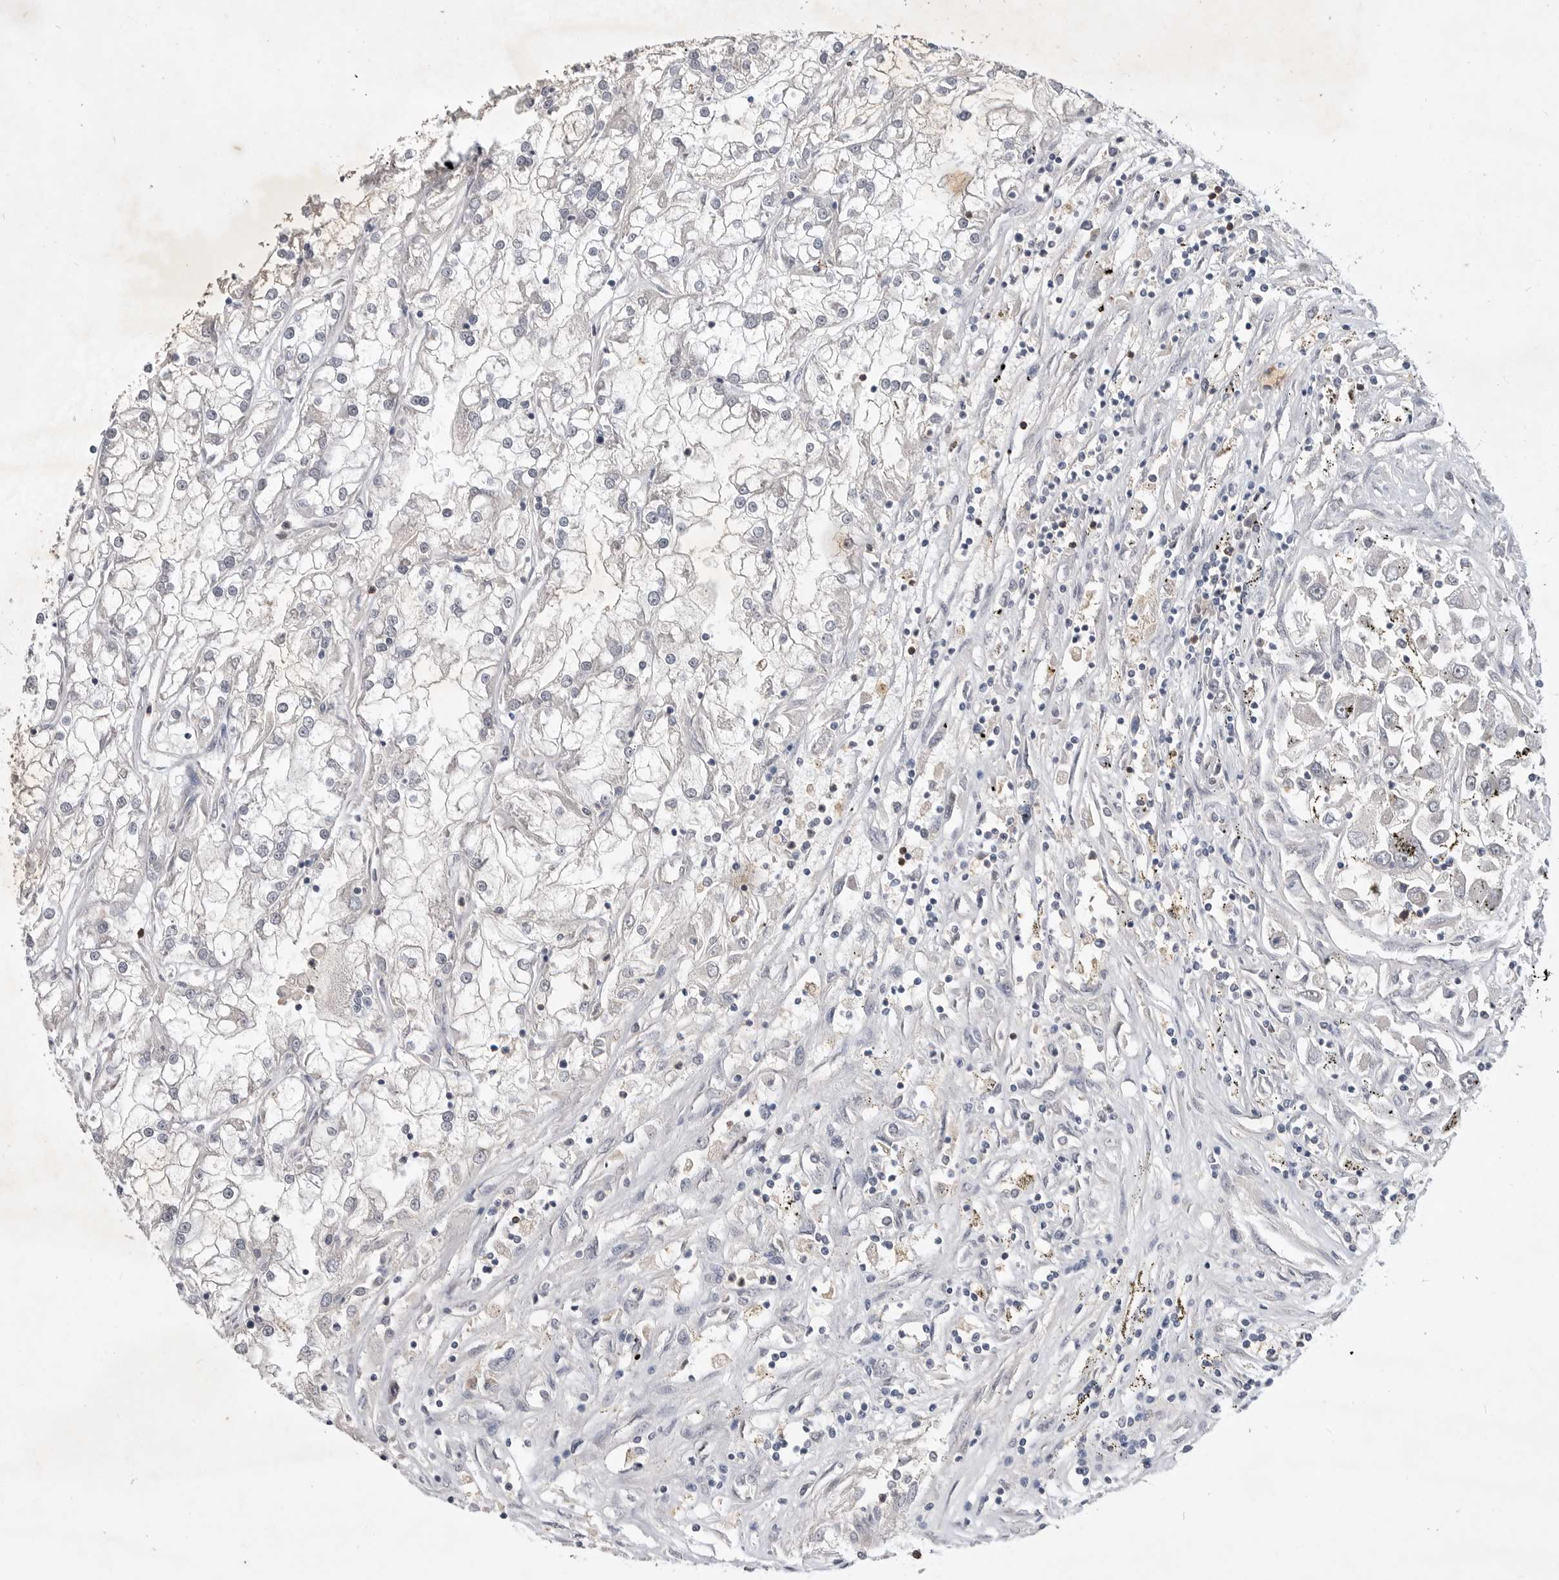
{"staining": {"intensity": "negative", "quantity": "none", "location": "none"}, "tissue": "renal cancer", "cell_type": "Tumor cells", "image_type": "cancer", "snomed": [{"axis": "morphology", "description": "Adenocarcinoma, NOS"}, {"axis": "topography", "description": "Kidney"}], "caption": "This is an IHC photomicrograph of human renal adenocarcinoma. There is no expression in tumor cells.", "gene": "ITGAD", "patient": {"sex": "female", "age": 52}}